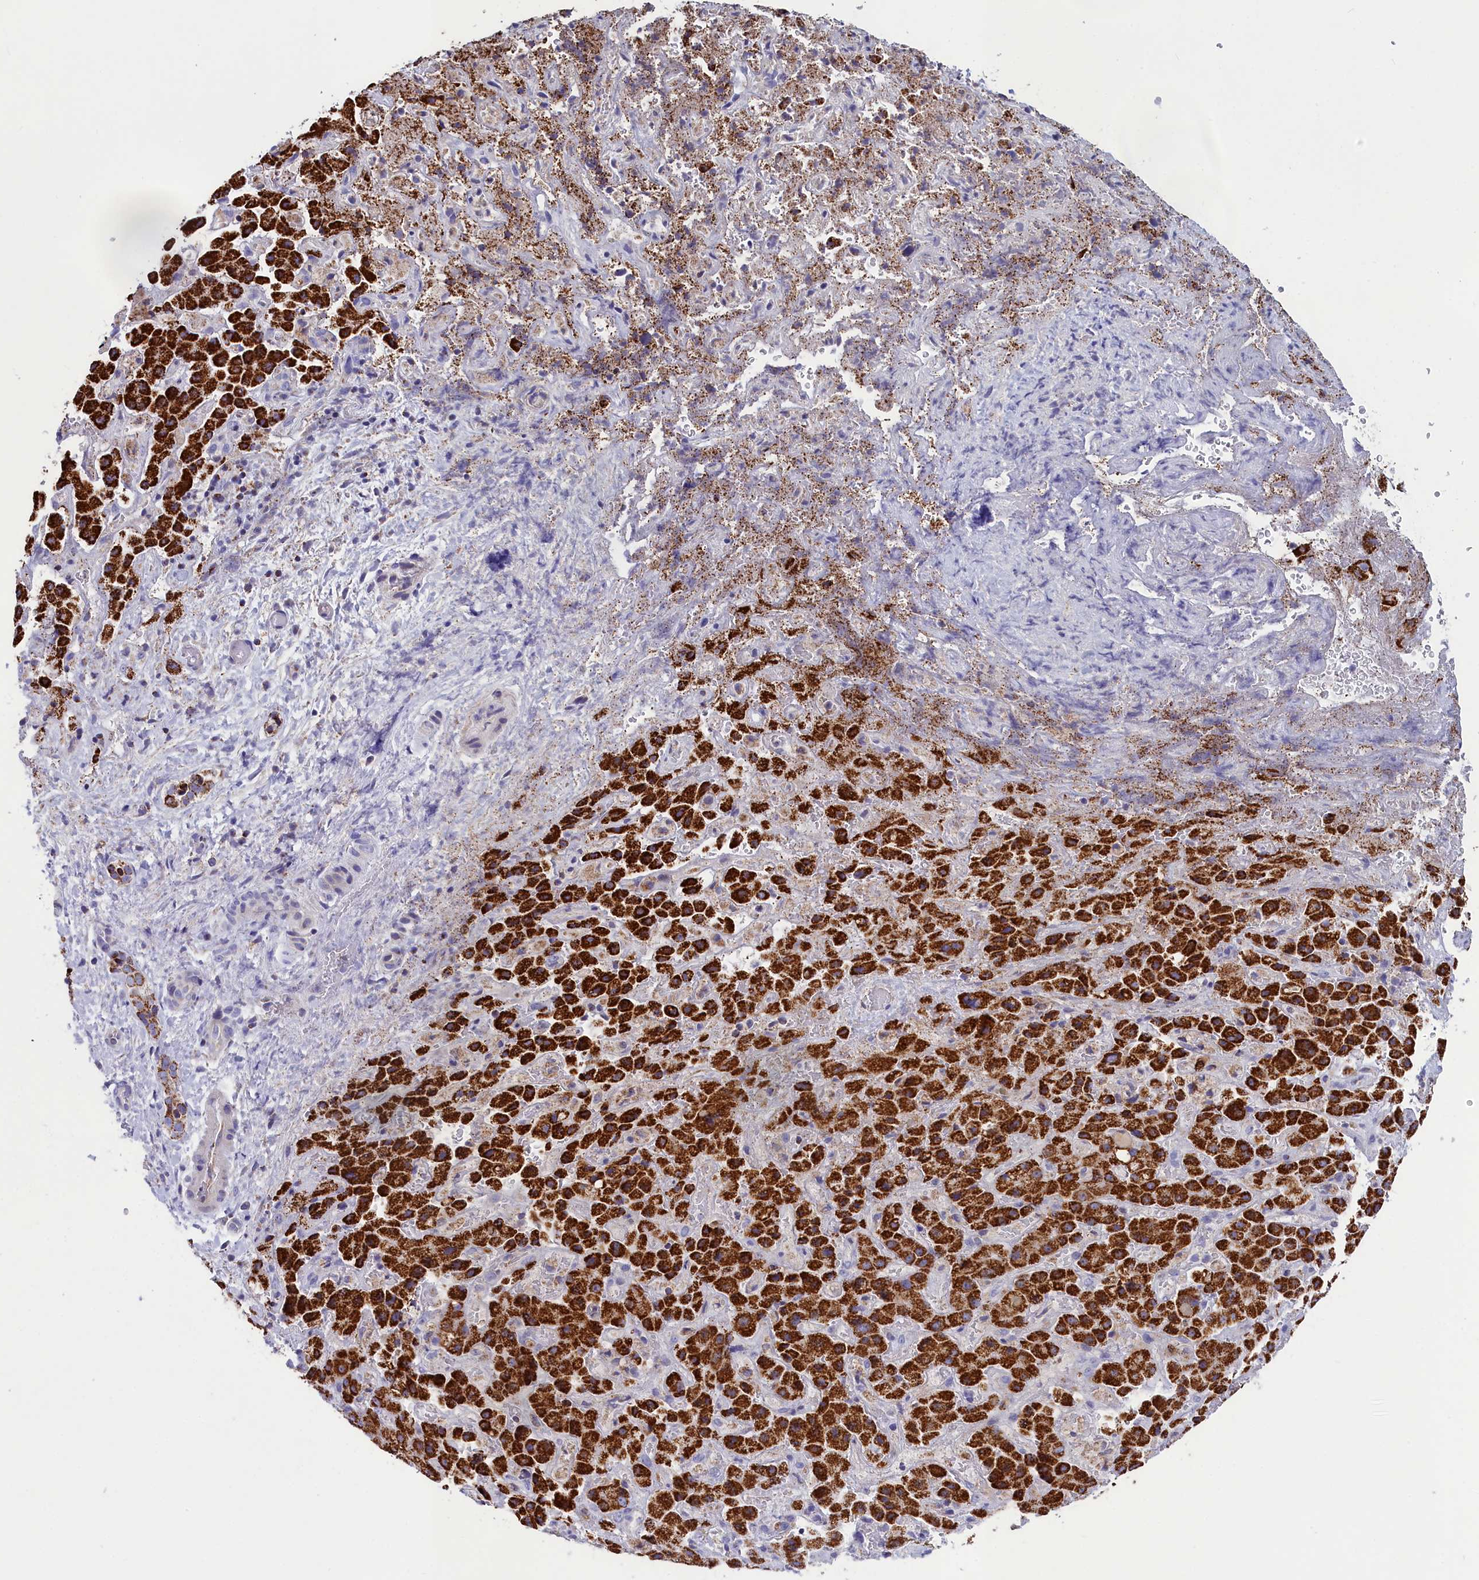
{"staining": {"intensity": "strong", "quantity": ">75%", "location": "cytoplasmic/membranous"}, "tissue": "liver cancer", "cell_type": "Tumor cells", "image_type": "cancer", "snomed": [{"axis": "morphology", "description": "Cholangiocarcinoma"}, {"axis": "topography", "description": "Liver"}], "caption": "Cholangiocarcinoma (liver) stained for a protein shows strong cytoplasmic/membranous positivity in tumor cells.", "gene": "PRDM12", "patient": {"sex": "female", "age": 52}}